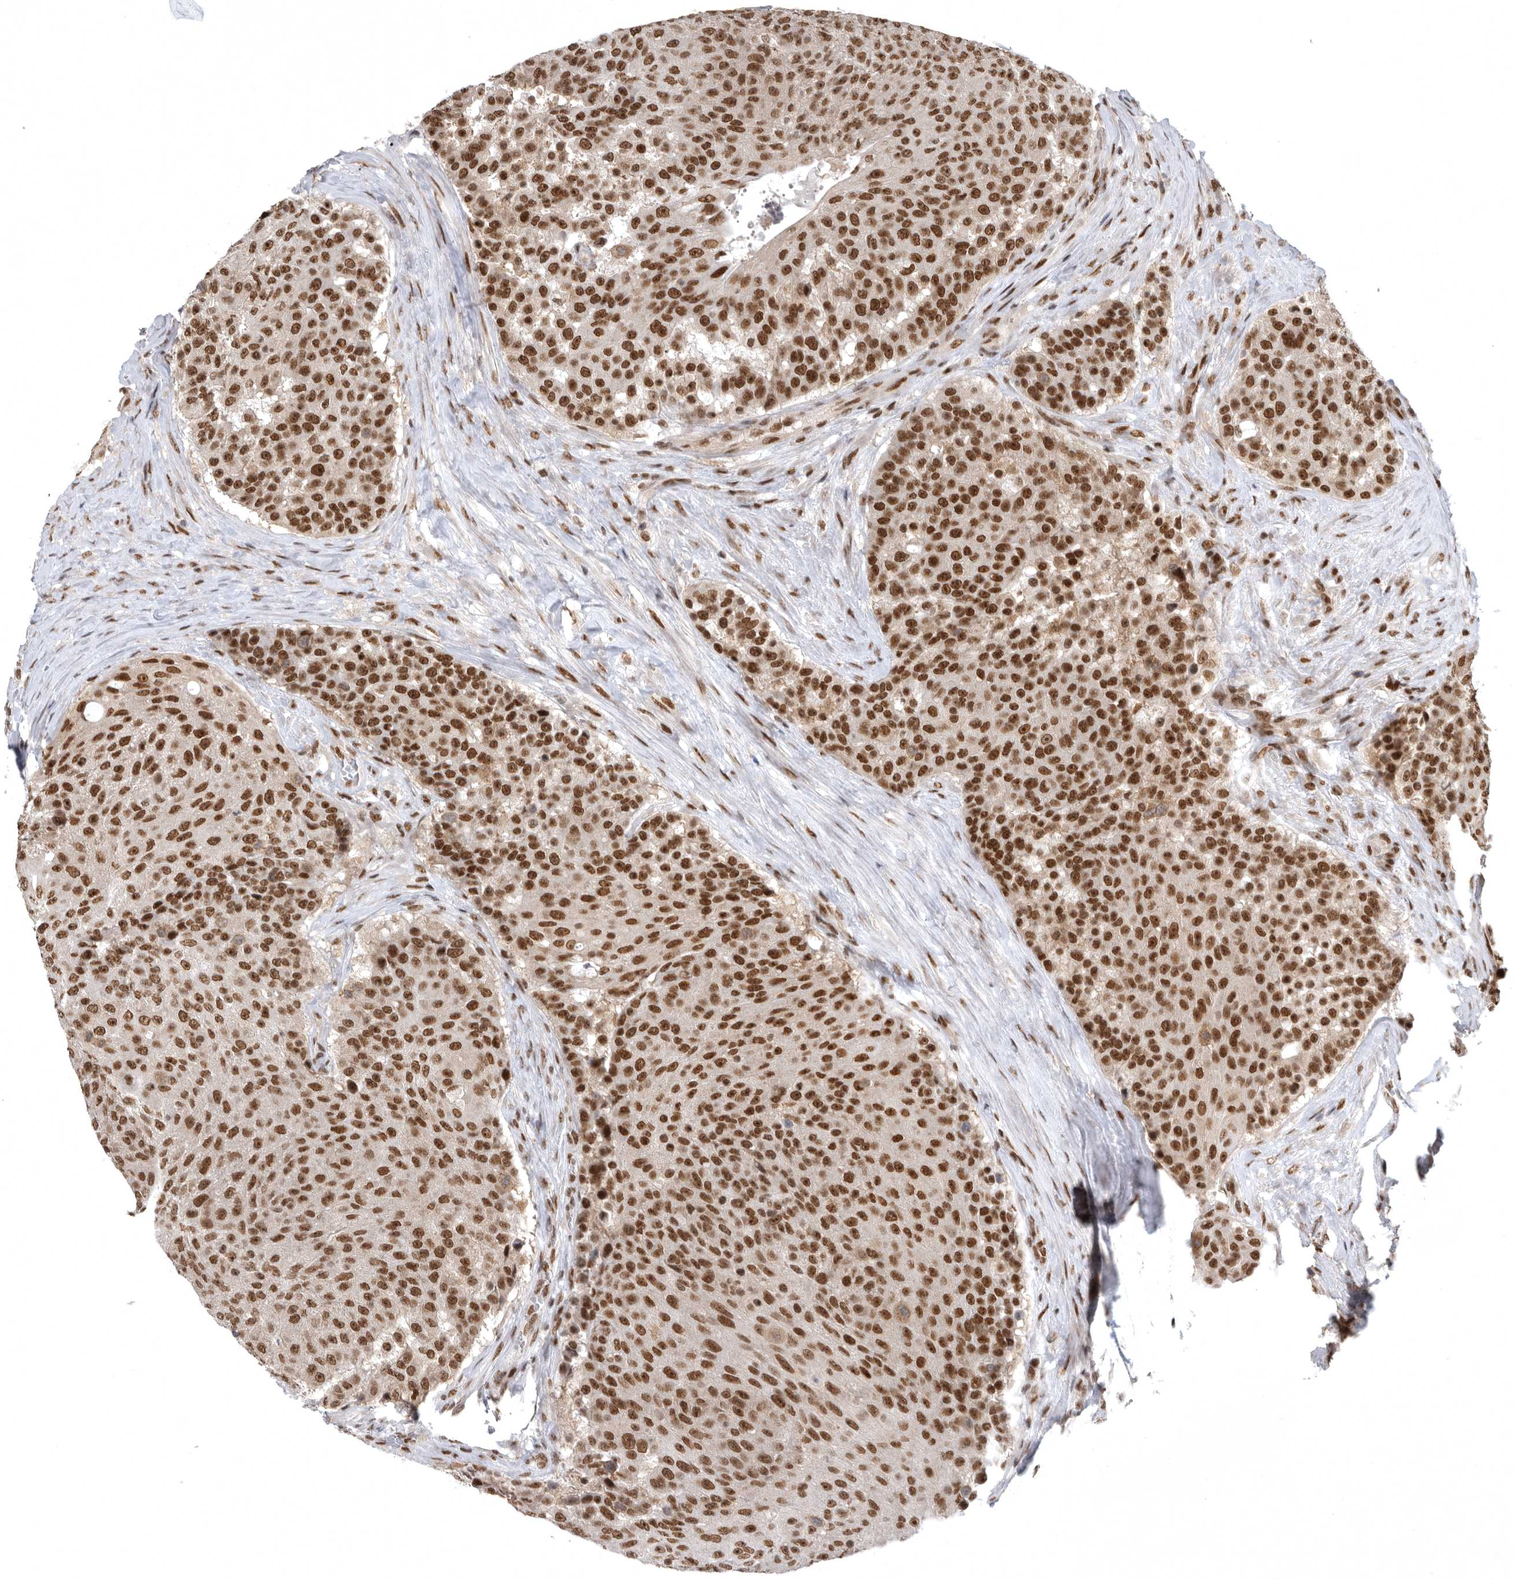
{"staining": {"intensity": "strong", "quantity": ">75%", "location": "nuclear"}, "tissue": "urothelial cancer", "cell_type": "Tumor cells", "image_type": "cancer", "snomed": [{"axis": "morphology", "description": "Urothelial carcinoma, High grade"}, {"axis": "topography", "description": "Urinary bladder"}], "caption": "A photomicrograph of human urothelial cancer stained for a protein exhibits strong nuclear brown staining in tumor cells.", "gene": "ZNF830", "patient": {"sex": "female", "age": 63}}